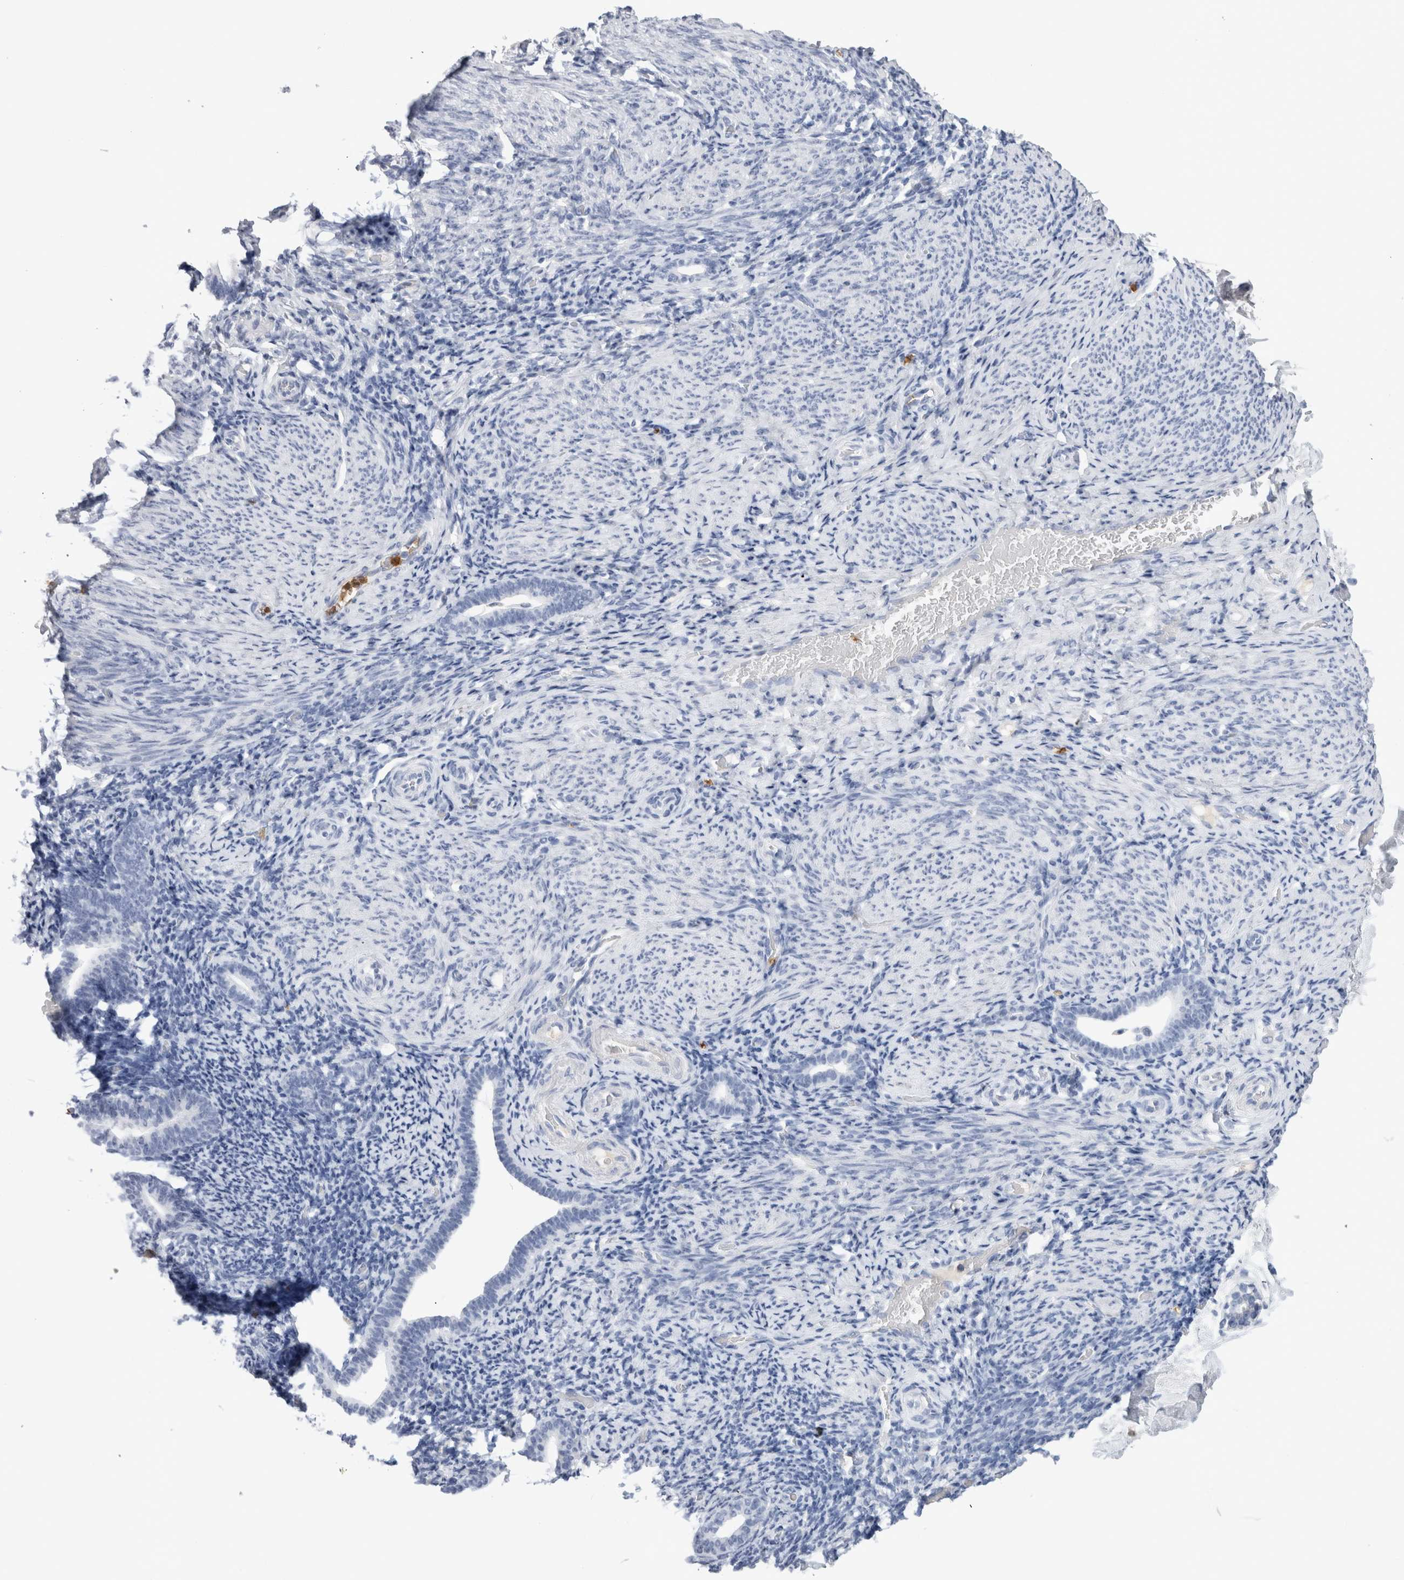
{"staining": {"intensity": "negative", "quantity": "none", "location": "none"}, "tissue": "endometrium", "cell_type": "Cells in endometrial stroma", "image_type": "normal", "snomed": [{"axis": "morphology", "description": "Normal tissue, NOS"}, {"axis": "topography", "description": "Endometrium"}], "caption": "Endometrium was stained to show a protein in brown. There is no significant expression in cells in endometrial stroma. (Immunohistochemistry, brightfield microscopy, high magnification).", "gene": "S100A12", "patient": {"sex": "female", "age": 51}}